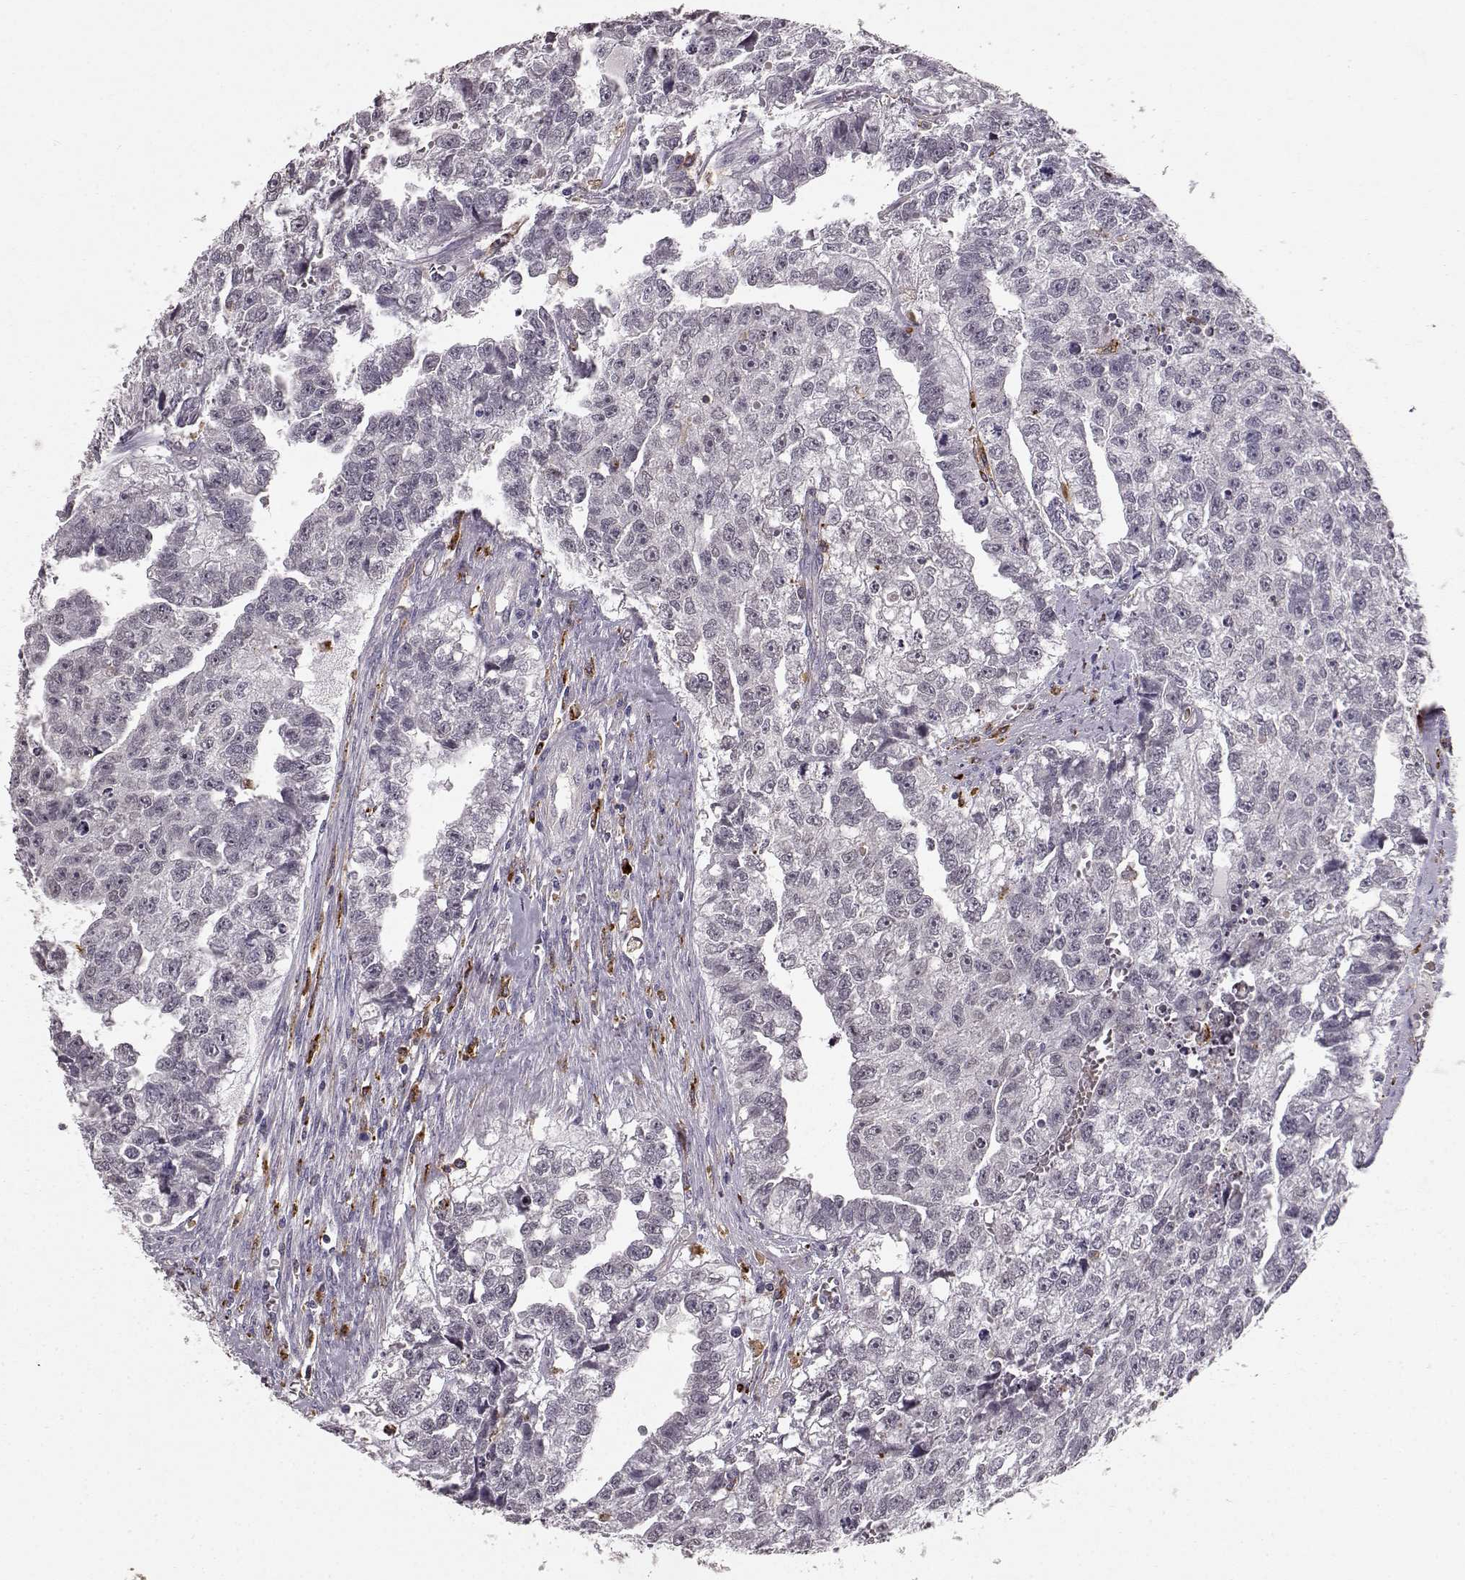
{"staining": {"intensity": "negative", "quantity": "none", "location": "none"}, "tissue": "testis cancer", "cell_type": "Tumor cells", "image_type": "cancer", "snomed": [{"axis": "morphology", "description": "Carcinoma, Embryonal, NOS"}, {"axis": "morphology", "description": "Teratoma, malignant, NOS"}, {"axis": "topography", "description": "Testis"}], "caption": "This is an IHC image of malignant teratoma (testis). There is no staining in tumor cells.", "gene": "CCNF", "patient": {"sex": "male", "age": 44}}